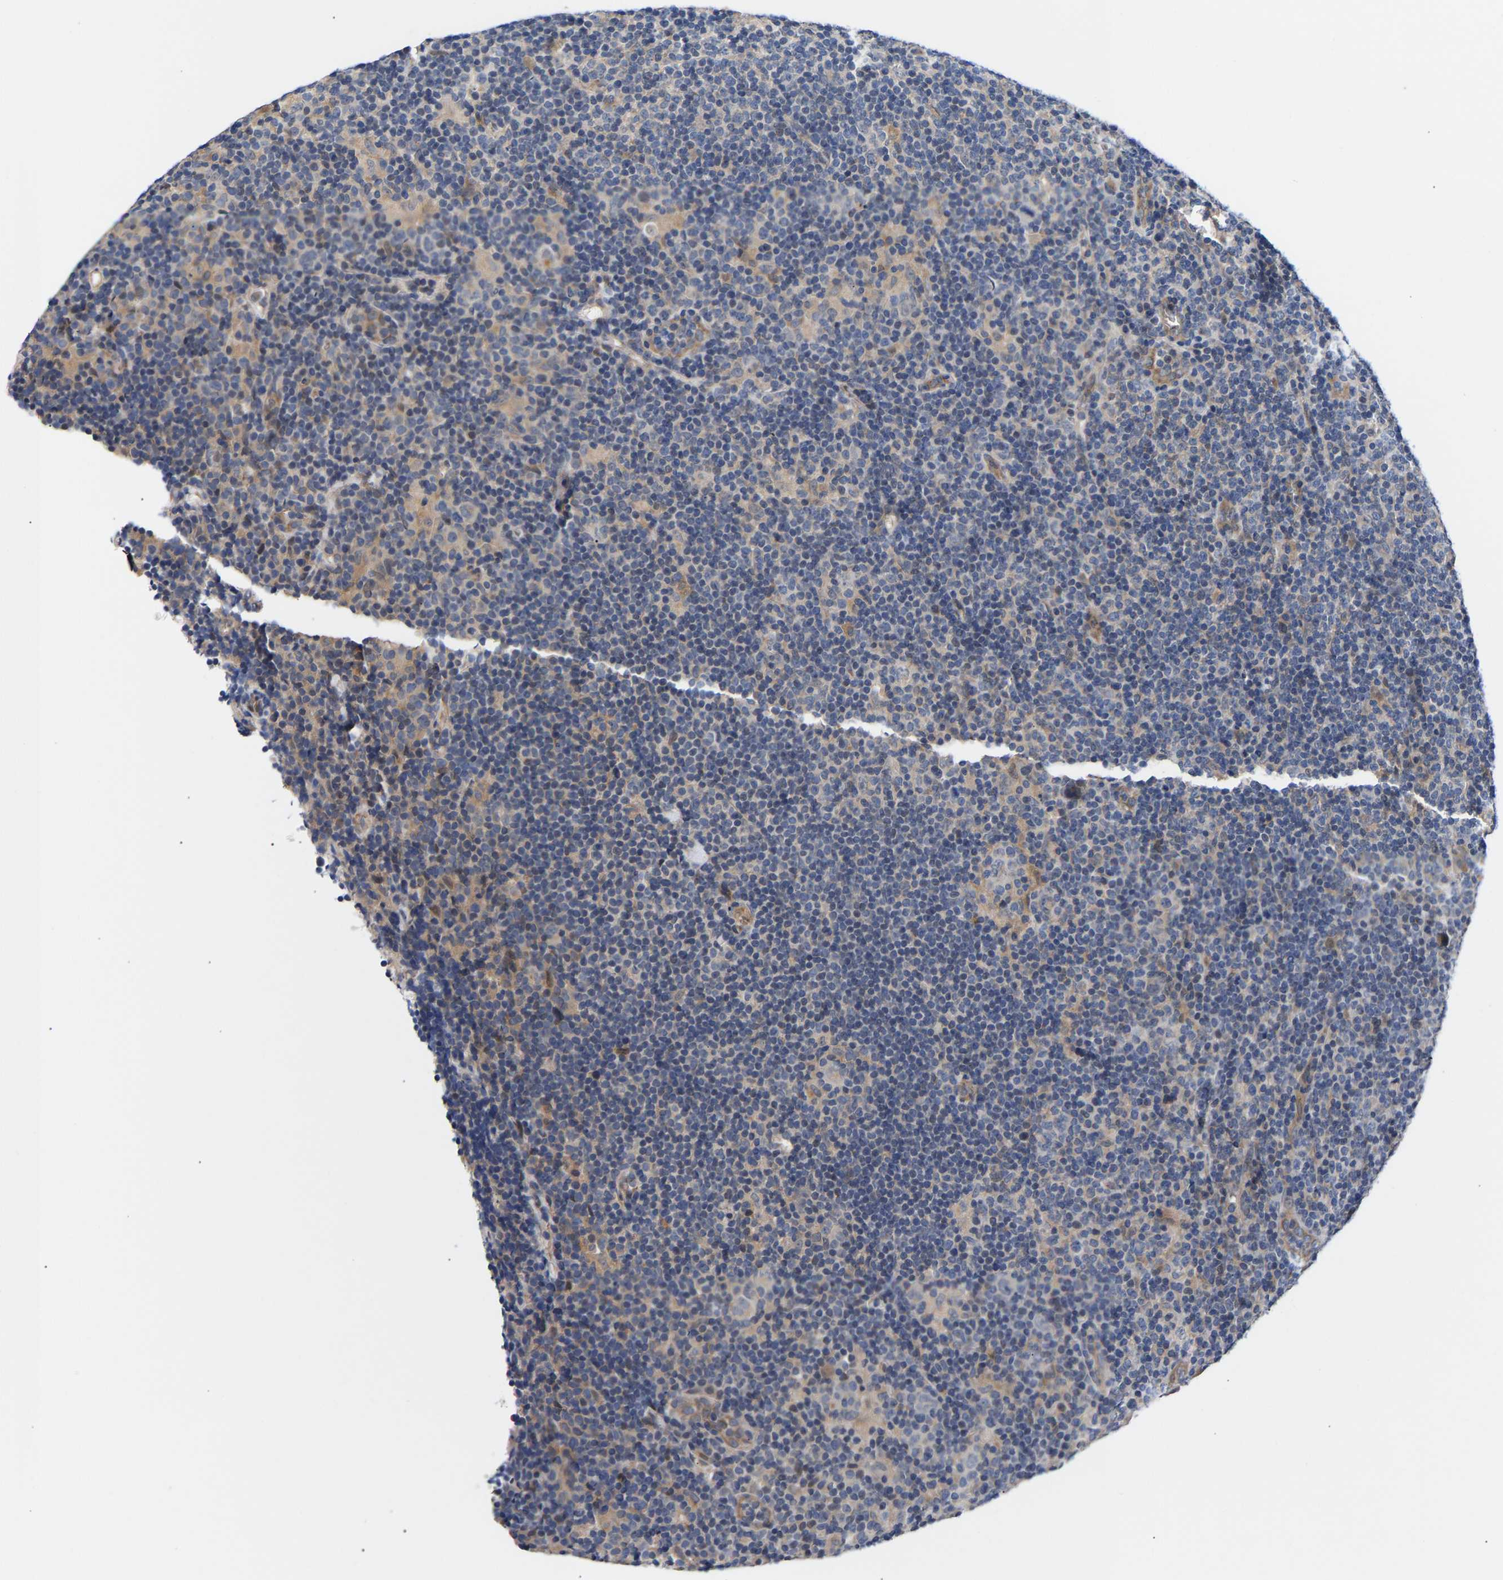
{"staining": {"intensity": "negative", "quantity": "none", "location": "none"}, "tissue": "lymphoma", "cell_type": "Tumor cells", "image_type": "cancer", "snomed": [{"axis": "morphology", "description": "Hodgkin's disease, NOS"}, {"axis": "topography", "description": "Lymph node"}], "caption": "DAB (3,3'-diaminobenzidine) immunohistochemical staining of human Hodgkin's disease demonstrates no significant expression in tumor cells. Brightfield microscopy of immunohistochemistry stained with DAB (brown) and hematoxylin (blue), captured at high magnification.", "gene": "KASH5", "patient": {"sex": "female", "age": 57}}